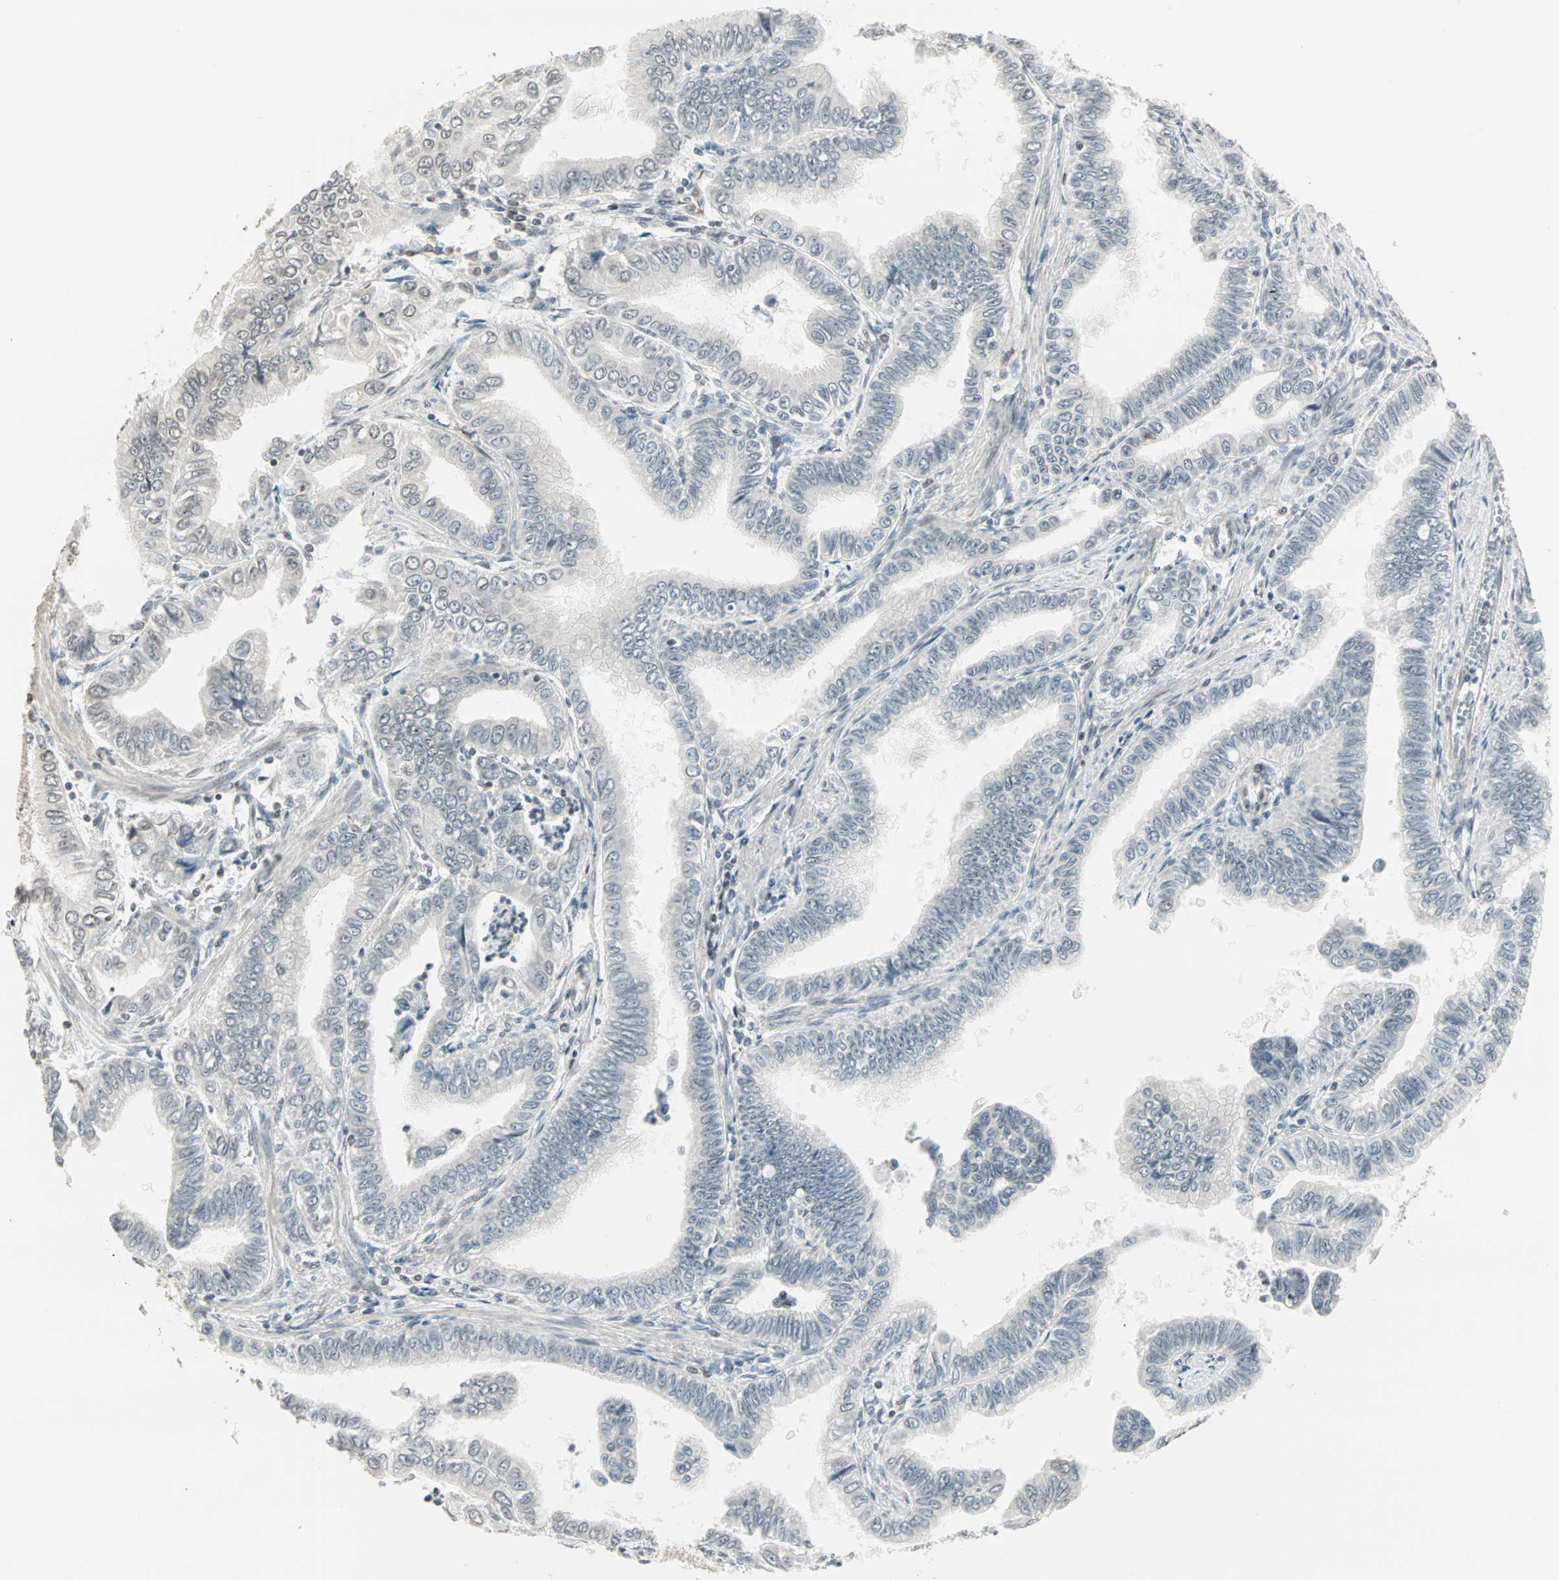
{"staining": {"intensity": "negative", "quantity": "none", "location": "none"}, "tissue": "pancreatic cancer", "cell_type": "Tumor cells", "image_type": "cancer", "snomed": [{"axis": "morphology", "description": "Normal tissue, NOS"}, {"axis": "topography", "description": "Lymph node"}], "caption": "High power microscopy image of an immunohistochemistry histopathology image of pancreatic cancer, revealing no significant expression in tumor cells. (Stains: DAB (3,3'-diaminobenzidine) immunohistochemistry with hematoxylin counter stain, Microscopy: brightfield microscopy at high magnification).", "gene": "CBLC", "patient": {"sex": "male", "age": 50}}